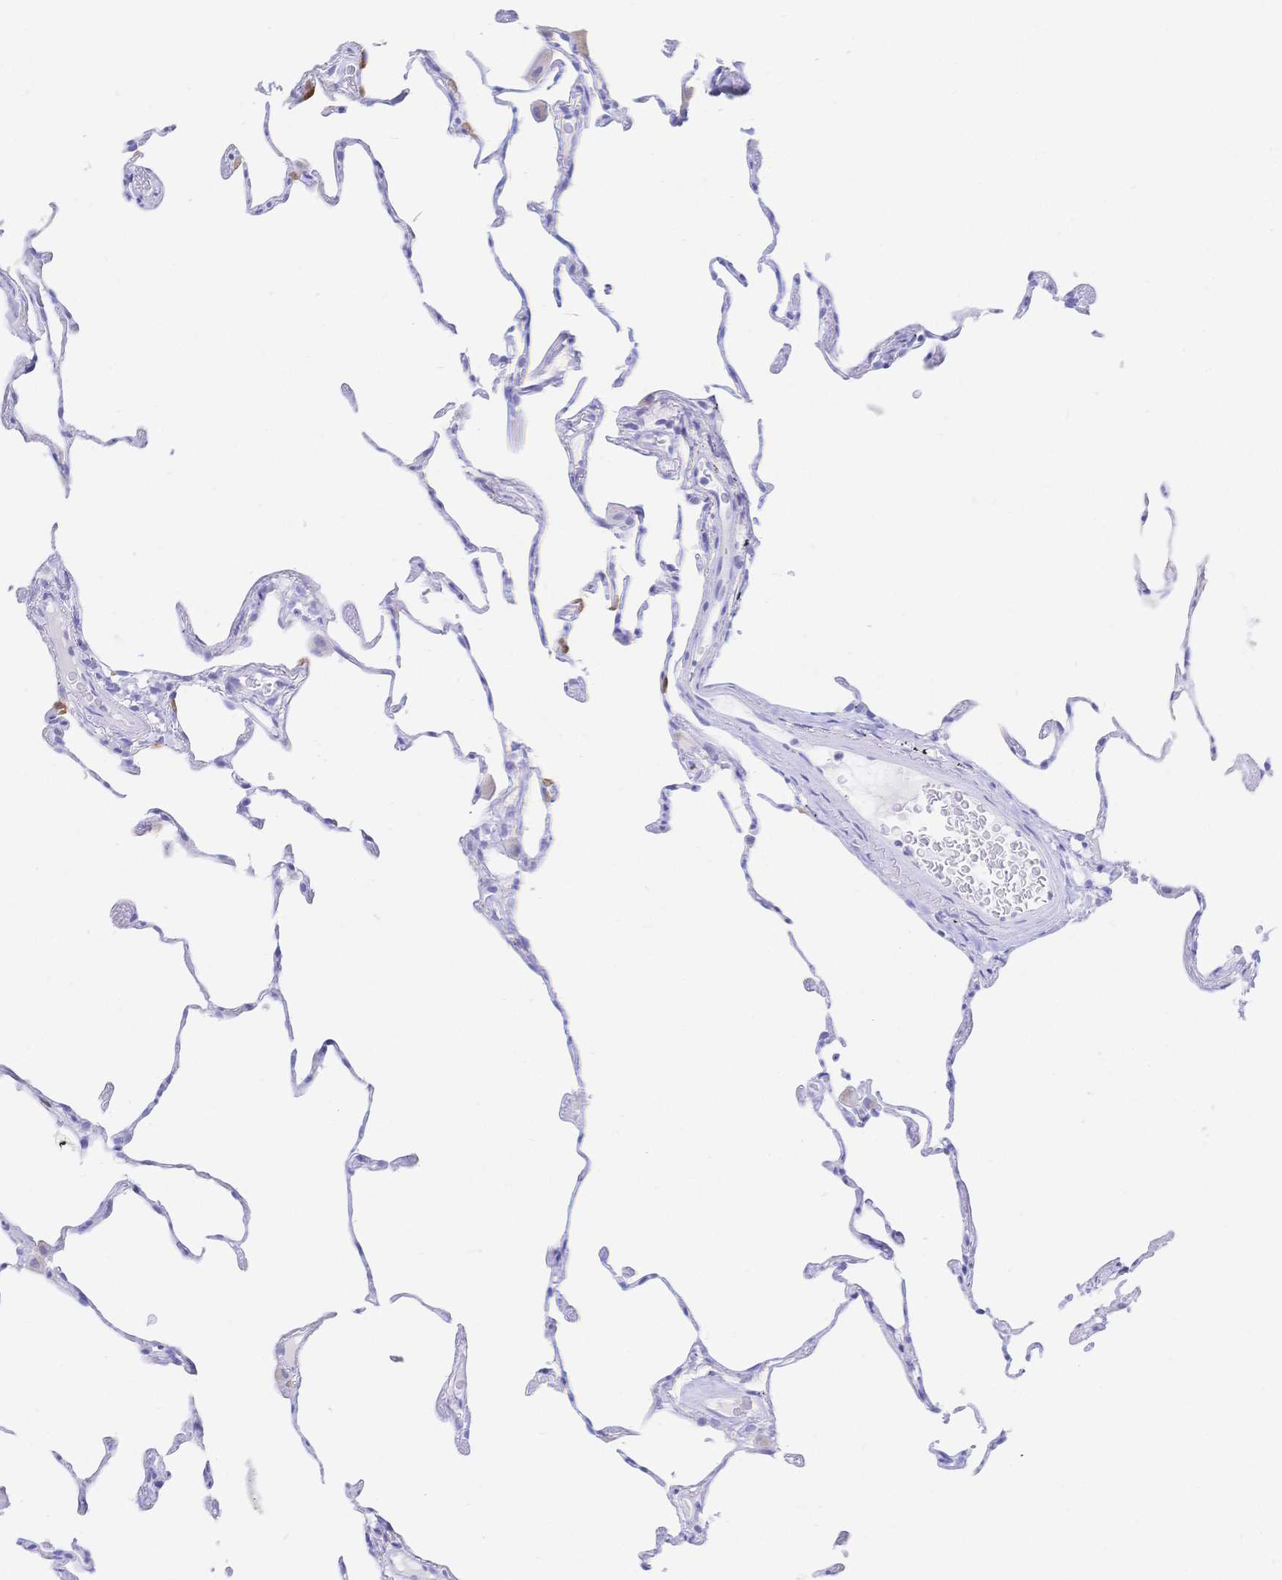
{"staining": {"intensity": "negative", "quantity": "none", "location": "none"}, "tissue": "lung", "cell_type": "Alveolar cells", "image_type": "normal", "snomed": [{"axis": "morphology", "description": "Normal tissue, NOS"}, {"axis": "topography", "description": "Lung"}], "caption": "Protein analysis of unremarkable lung displays no significant expression in alveolar cells.", "gene": "RRM1", "patient": {"sex": "female", "age": 57}}